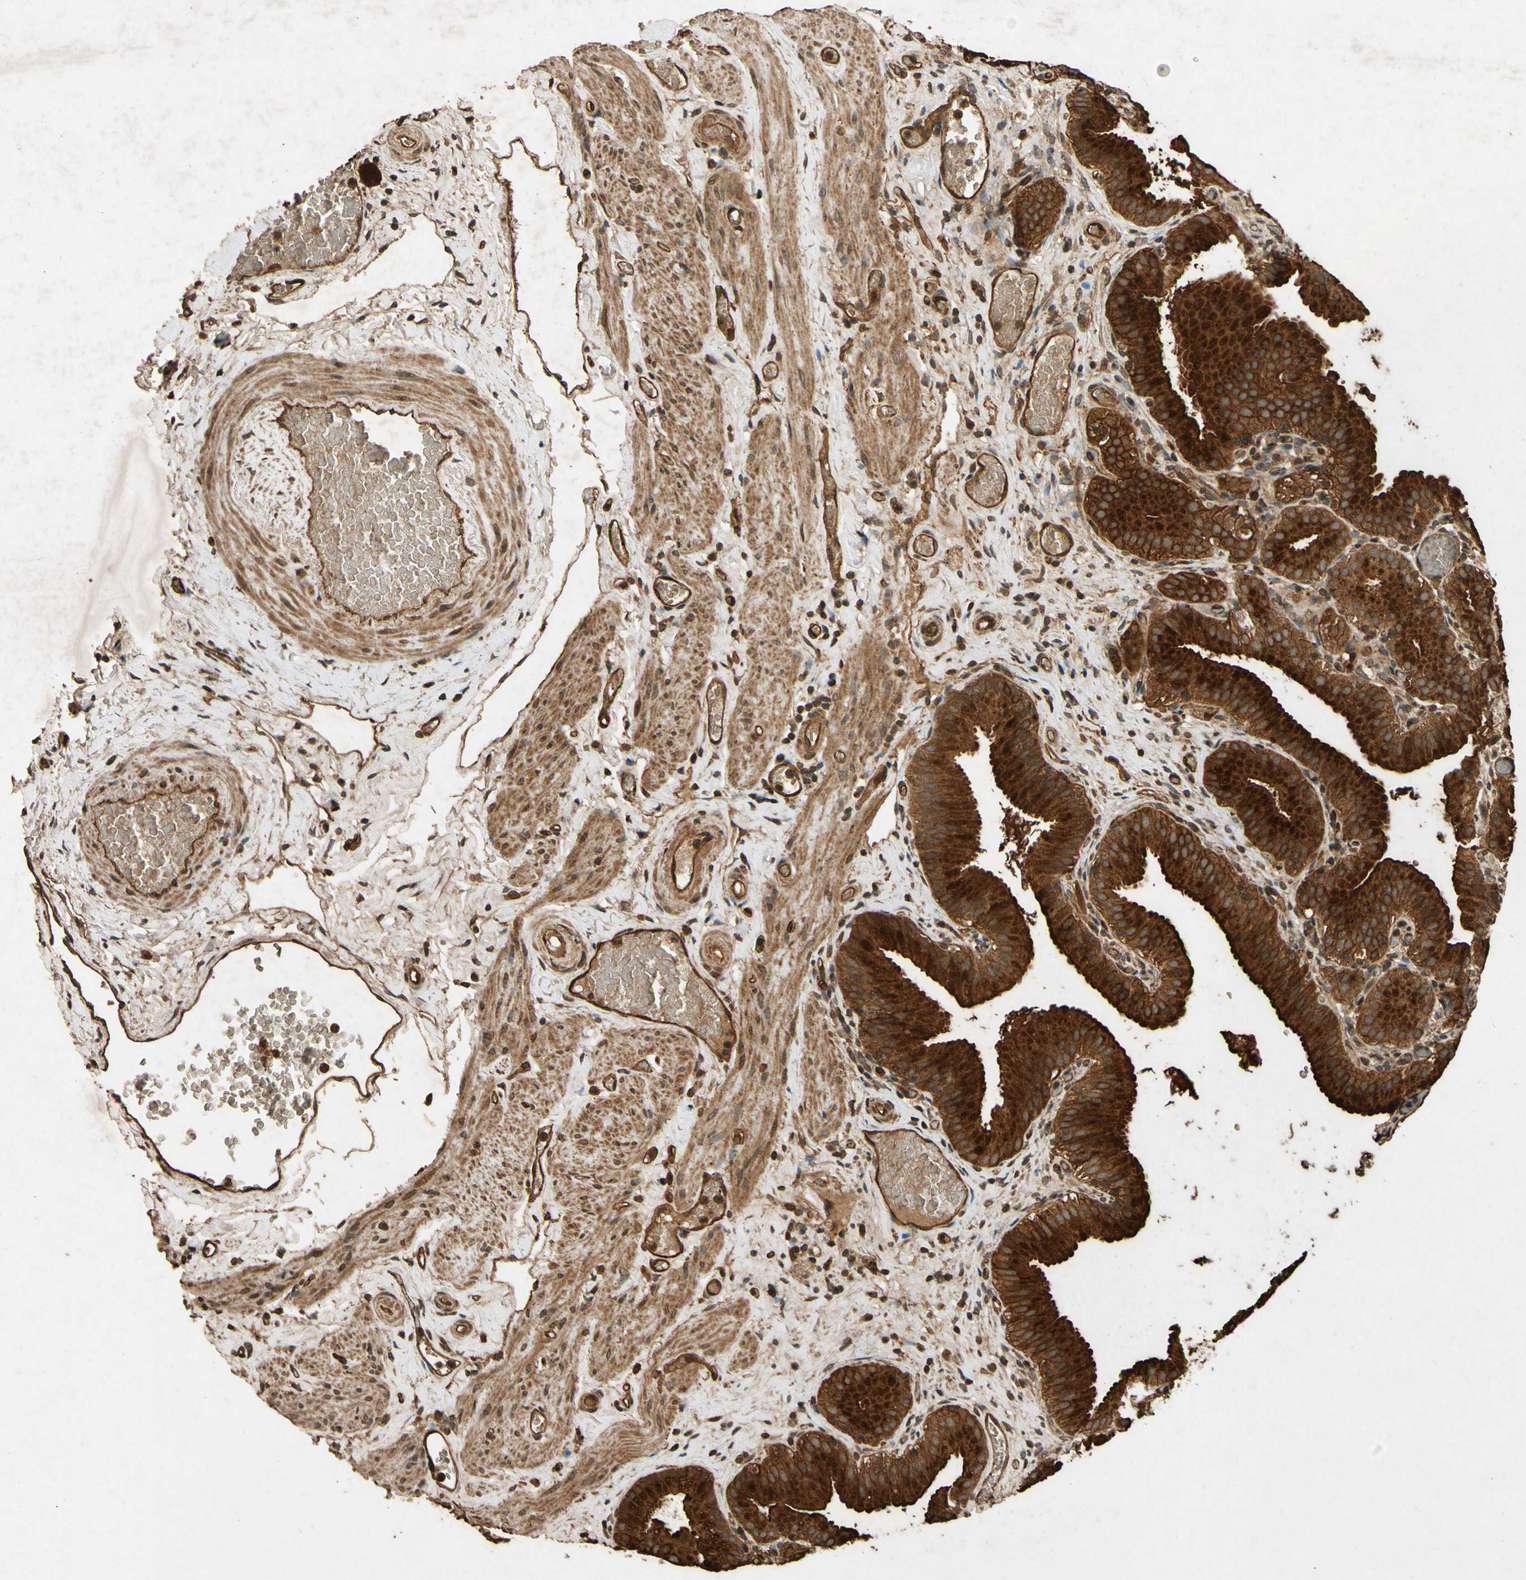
{"staining": {"intensity": "strong", "quantity": ">75%", "location": "cytoplasmic/membranous"}, "tissue": "gallbladder", "cell_type": "Glandular cells", "image_type": "normal", "snomed": [{"axis": "morphology", "description": "Normal tissue, NOS"}, {"axis": "topography", "description": "Gallbladder"}], "caption": "High-magnification brightfield microscopy of unremarkable gallbladder stained with DAB (3,3'-diaminobenzidine) (brown) and counterstained with hematoxylin (blue). glandular cells exhibit strong cytoplasmic/membranous expression is seen in about>75% of cells.", "gene": "TXN2", "patient": {"sex": "male", "age": 54}}